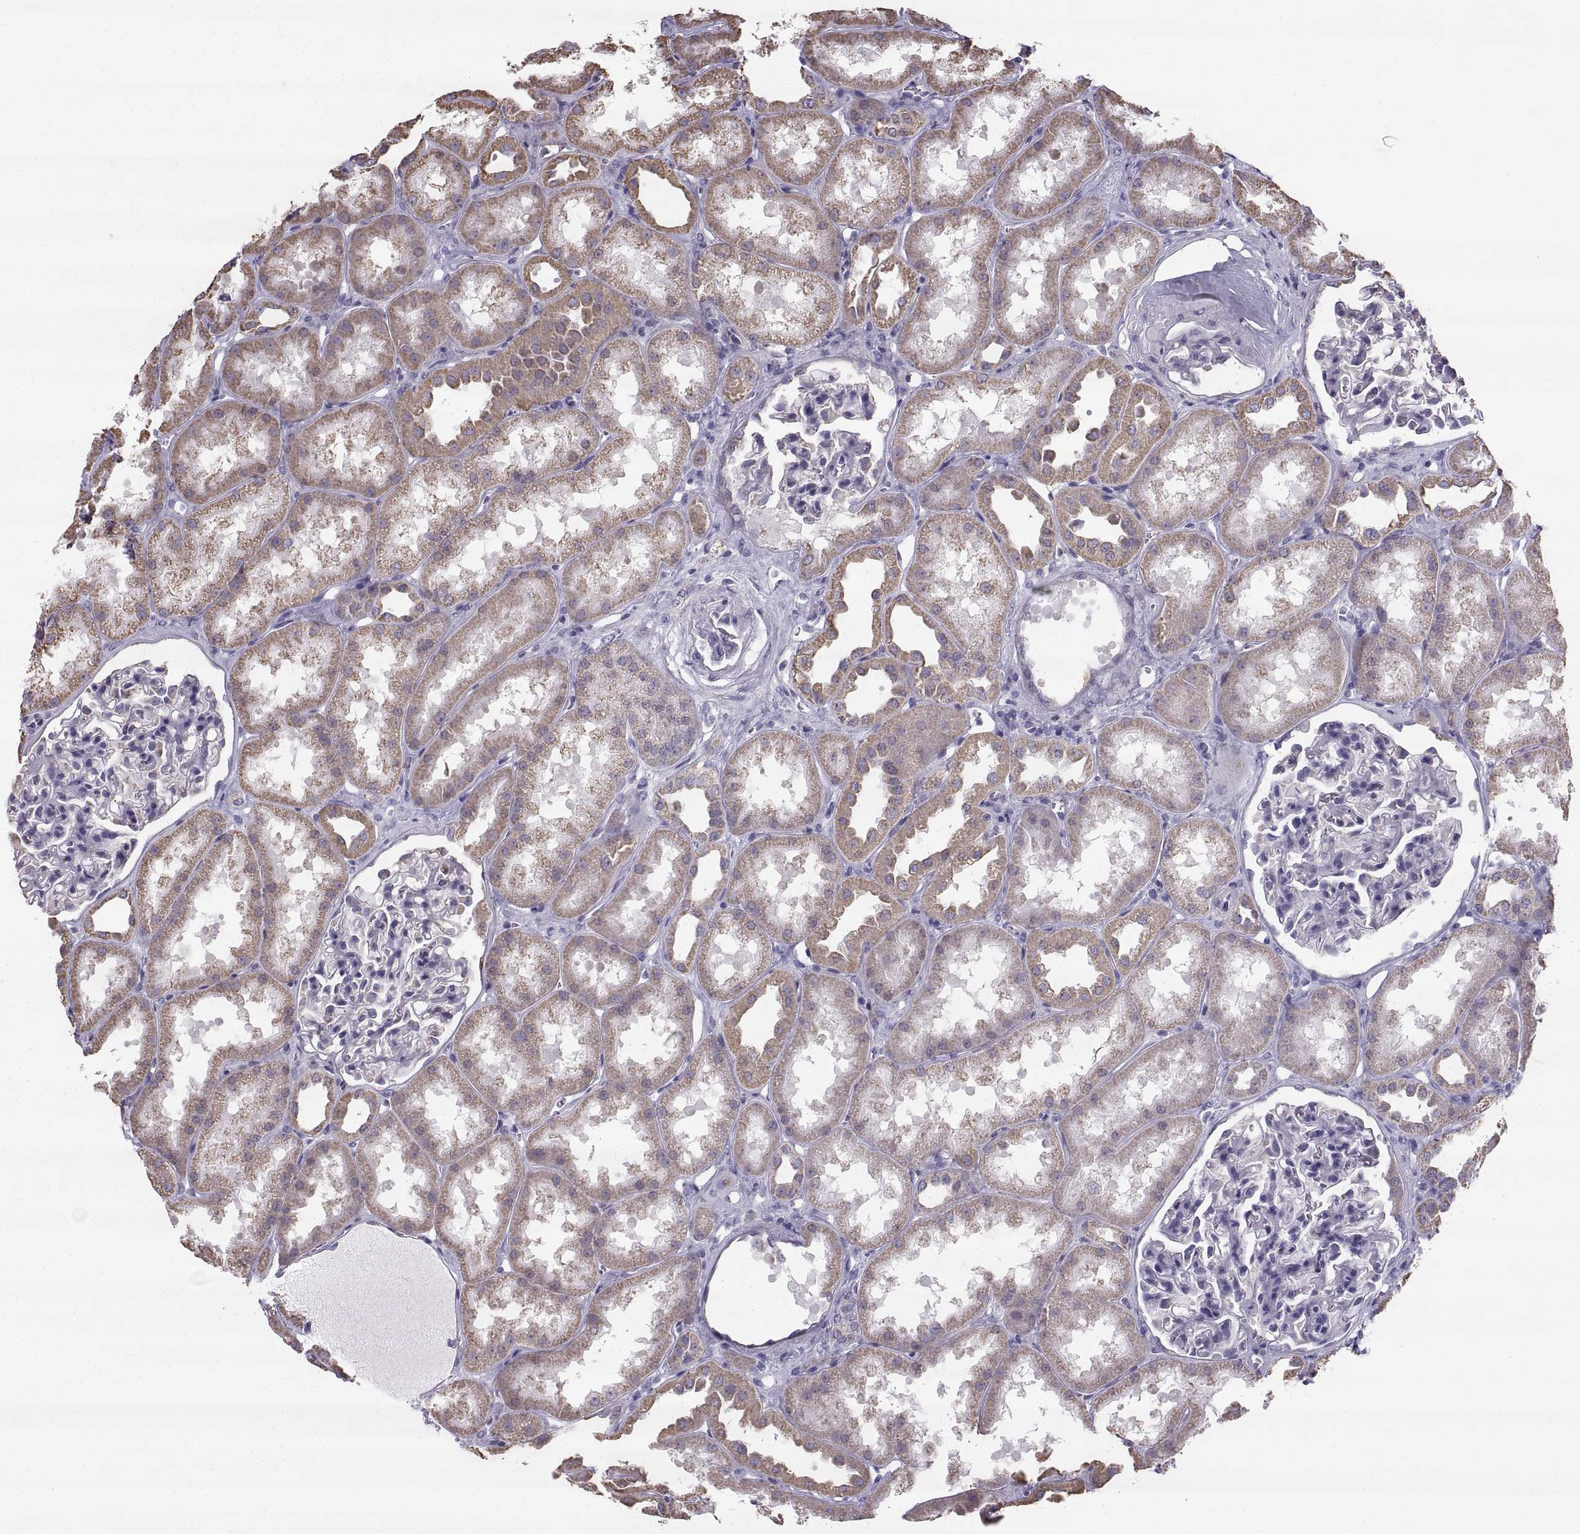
{"staining": {"intensity": "negative", "quantity": "none", "location": "none"}, "tissue": "kidney", "cell_type": "Cells in glomeruli", "image_type": "normal", "snomed": [{"axis": "morphology", "description": "Normal tissue, NOS"}, {"axis": "topography", "description": "Kidney"}], "caption": "Micrograph shows no protein positivity in cells in glomeruli of benign kidney. (DAB (3,3'-diaminobenzidine) immunohistochemistry with hematoxylin counter stain).", "gene": "STMND1", "patient": {"sex": "male", "age": 61}}